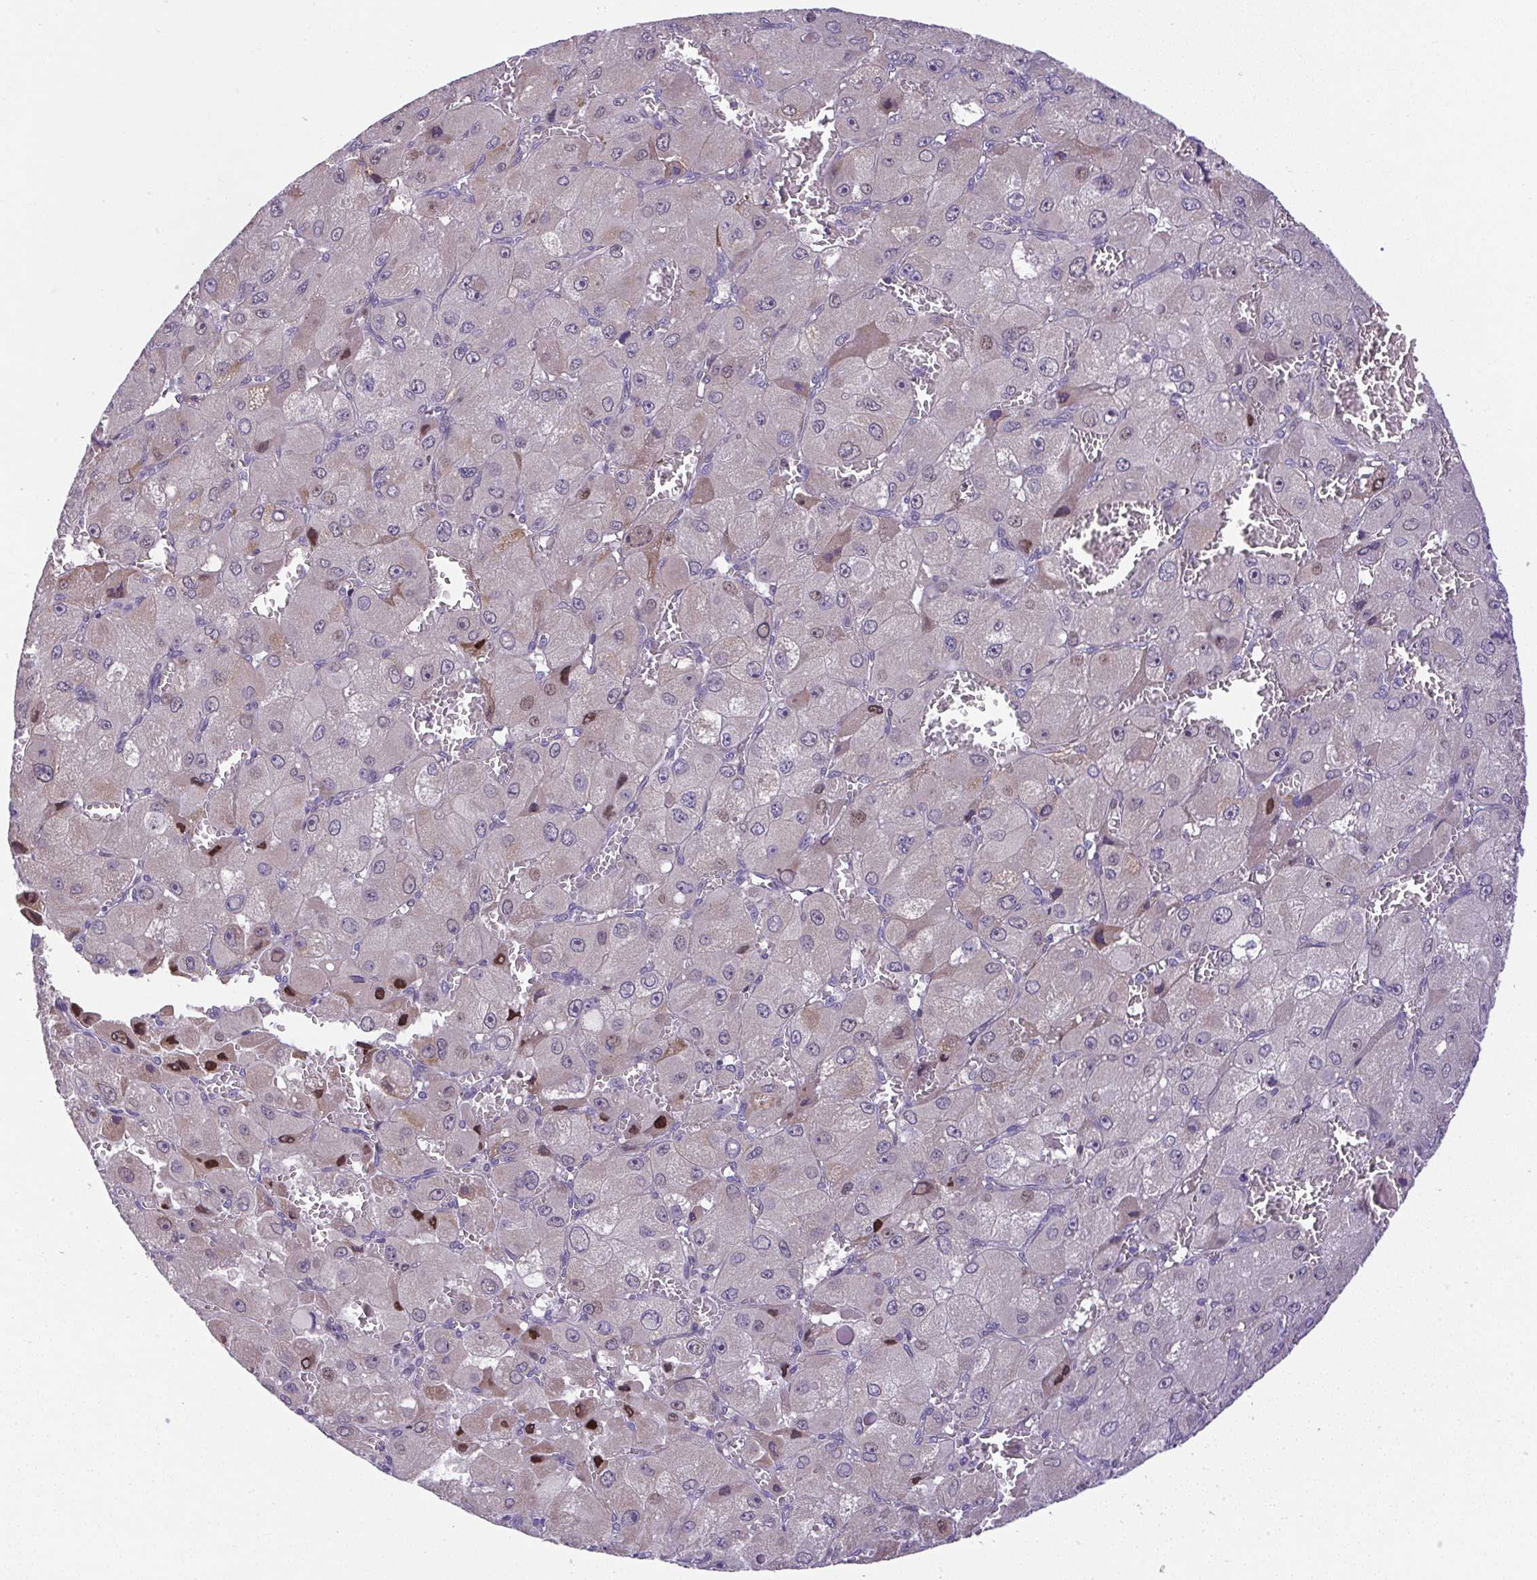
{"staining": {"intensity": "strong", "quantity": "<25%", "location": "nuclear"}, "tissue": "liver cancer", "cell_type": "Tumor cells", "image_type": "cancer", "snomed": [{"axis": "morphology", "description": "Carcinoma, Hepatocellular, NOS"}, {"axis": "topography", "description": "Liver"}], "caption": "Liver cancer (hepatocellular carcinoma) stained with a brown dye shows strong nuclear positive positivity in about <25% of tumor cells.", "gene": "CHIA", "patient": {"sex": "male", "age": 27}}